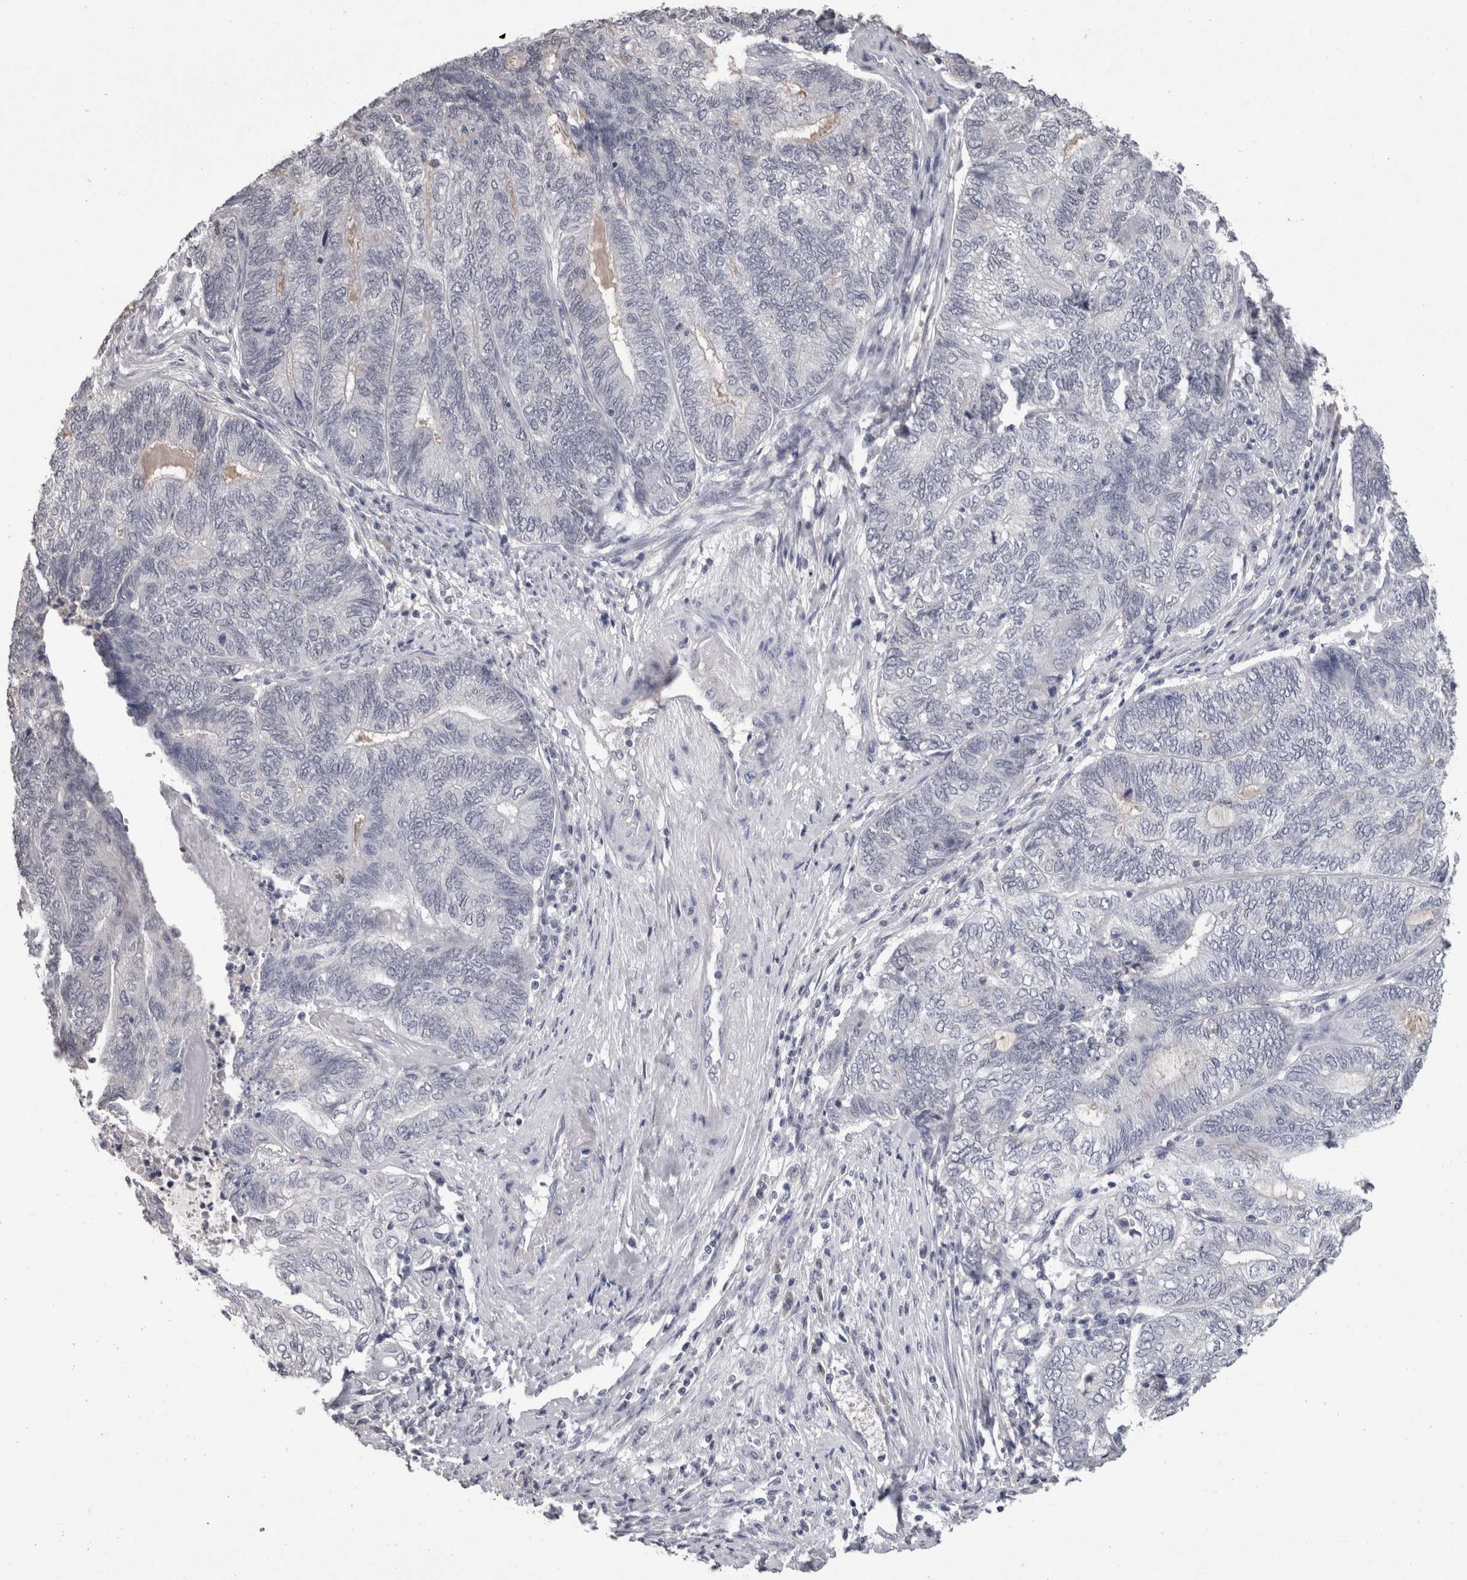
{"staining": {"intensity": "negative", "quantity": "none", "location": "none"}, "tissue": "endometrial cancer", "cell_type": "Tumor cells", "image_type": "cancer", "snomed": [{"axis": "morphology", "description": "Adenocarcinoma, NOS"}, {"axis": "topography", "description": "Uterus"}, {"axis": "topography", "description": "Endometrium"}], "caption": "High power microscopy histopathology image of an immunohistochemistry (IHC) image of endometrial cancer (adenocarcinoma), revealing no significant staining in tumor cells.", "gene": "DDX17", "patient": {"sex": "female", "age": 70}}